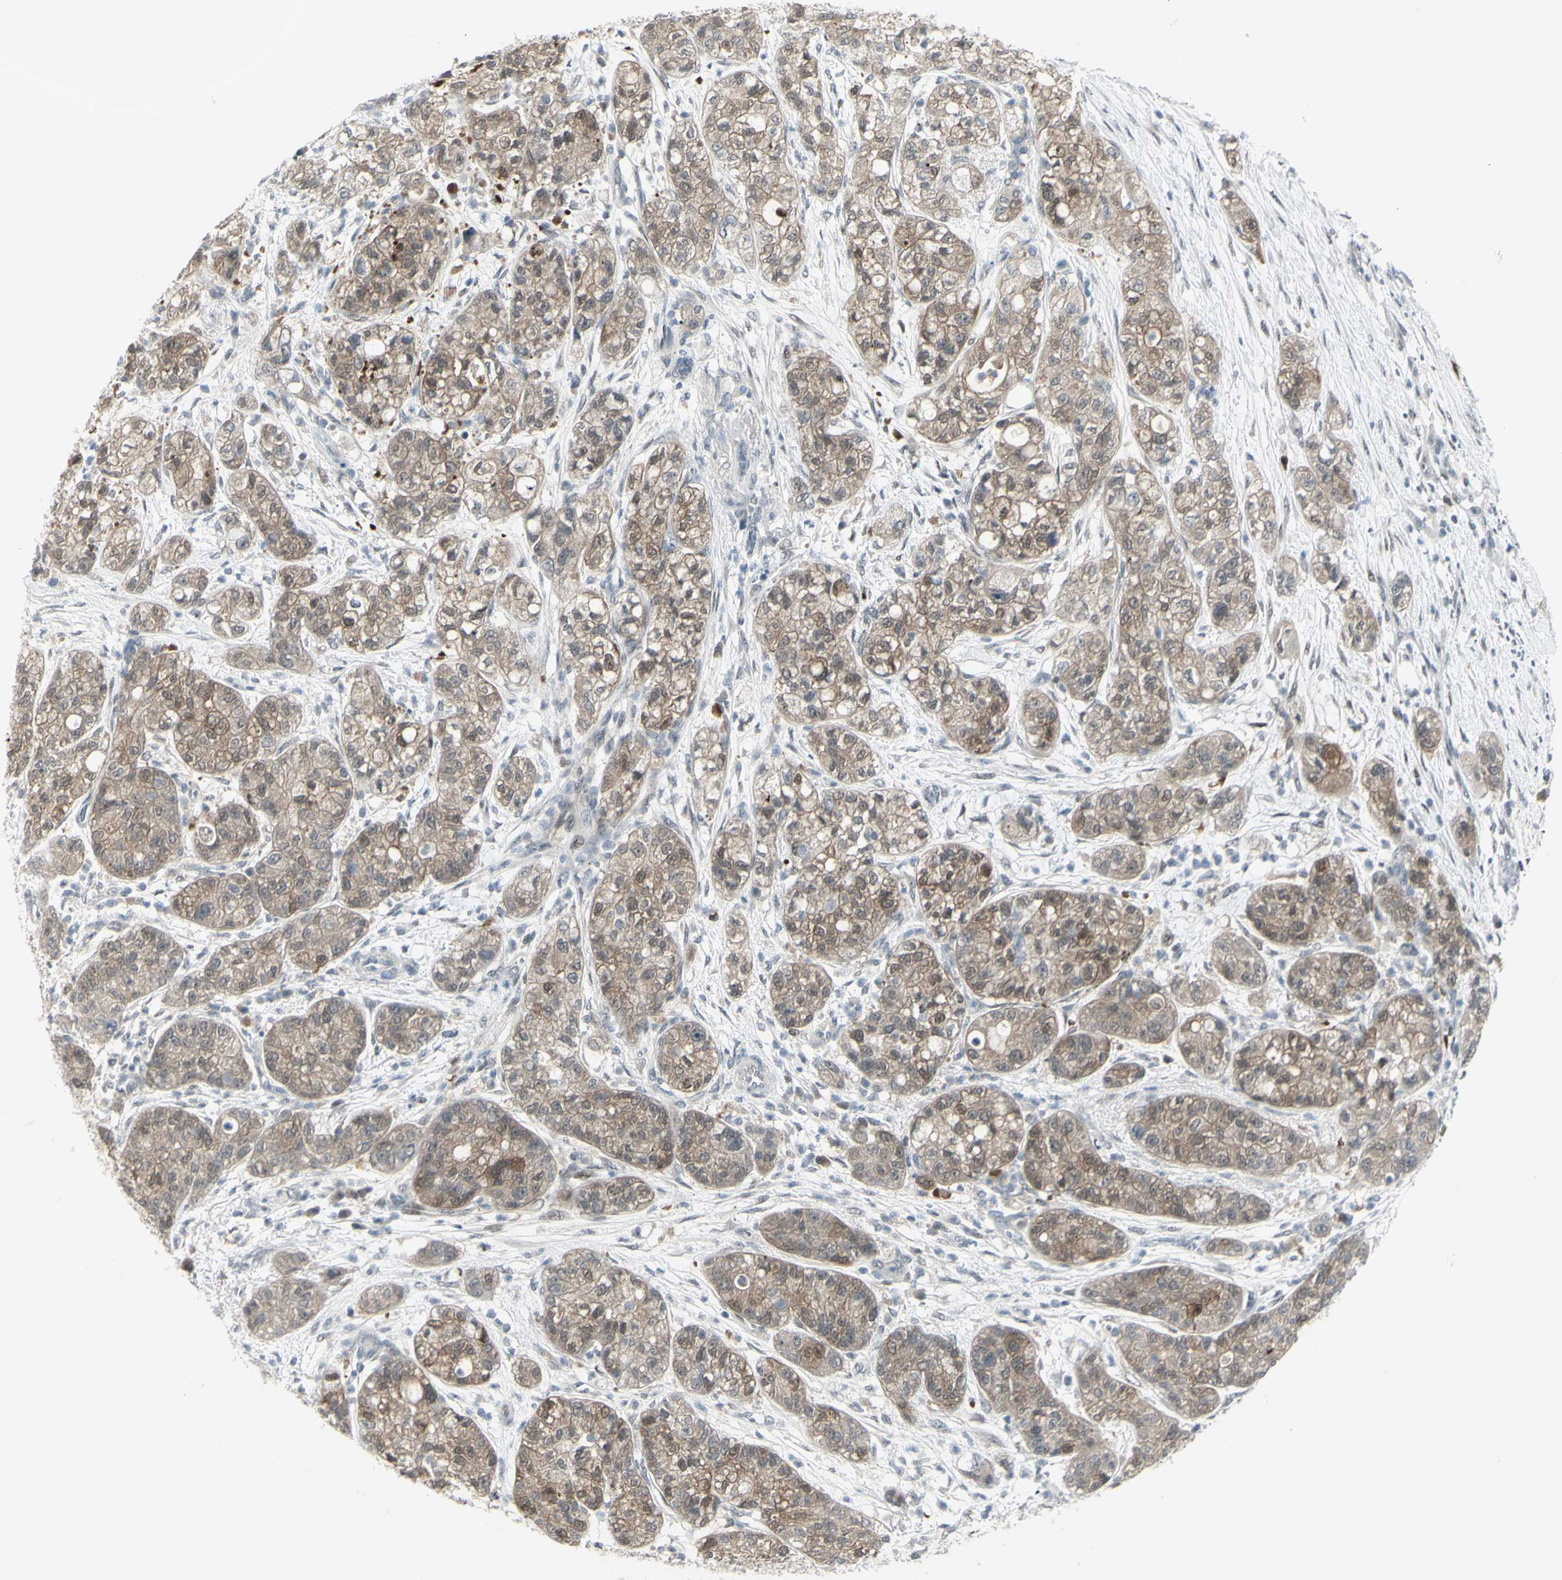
{"staining": {"intensity": "moderate", "quantity": ">75%", "location": "cytoplasmic/membranous"}, "tissue": "pancreatic cancer", "cell_type": "Tumor cells", "image_type": "cancer", "snomed": [{"axis": "morphology", "description": "Adenocarcinoma, NOS"}, {"axis": "topography", "description": "Pancreas"}], "caption": "Tumor cells exhibit medium levels of moderate cytoplasmic/membranous positivity in approximately >75% of cells in pancreatic adenocarcinoma.", "gene": "ETNK1", "patient": {"sex": "female", "age": 78}}